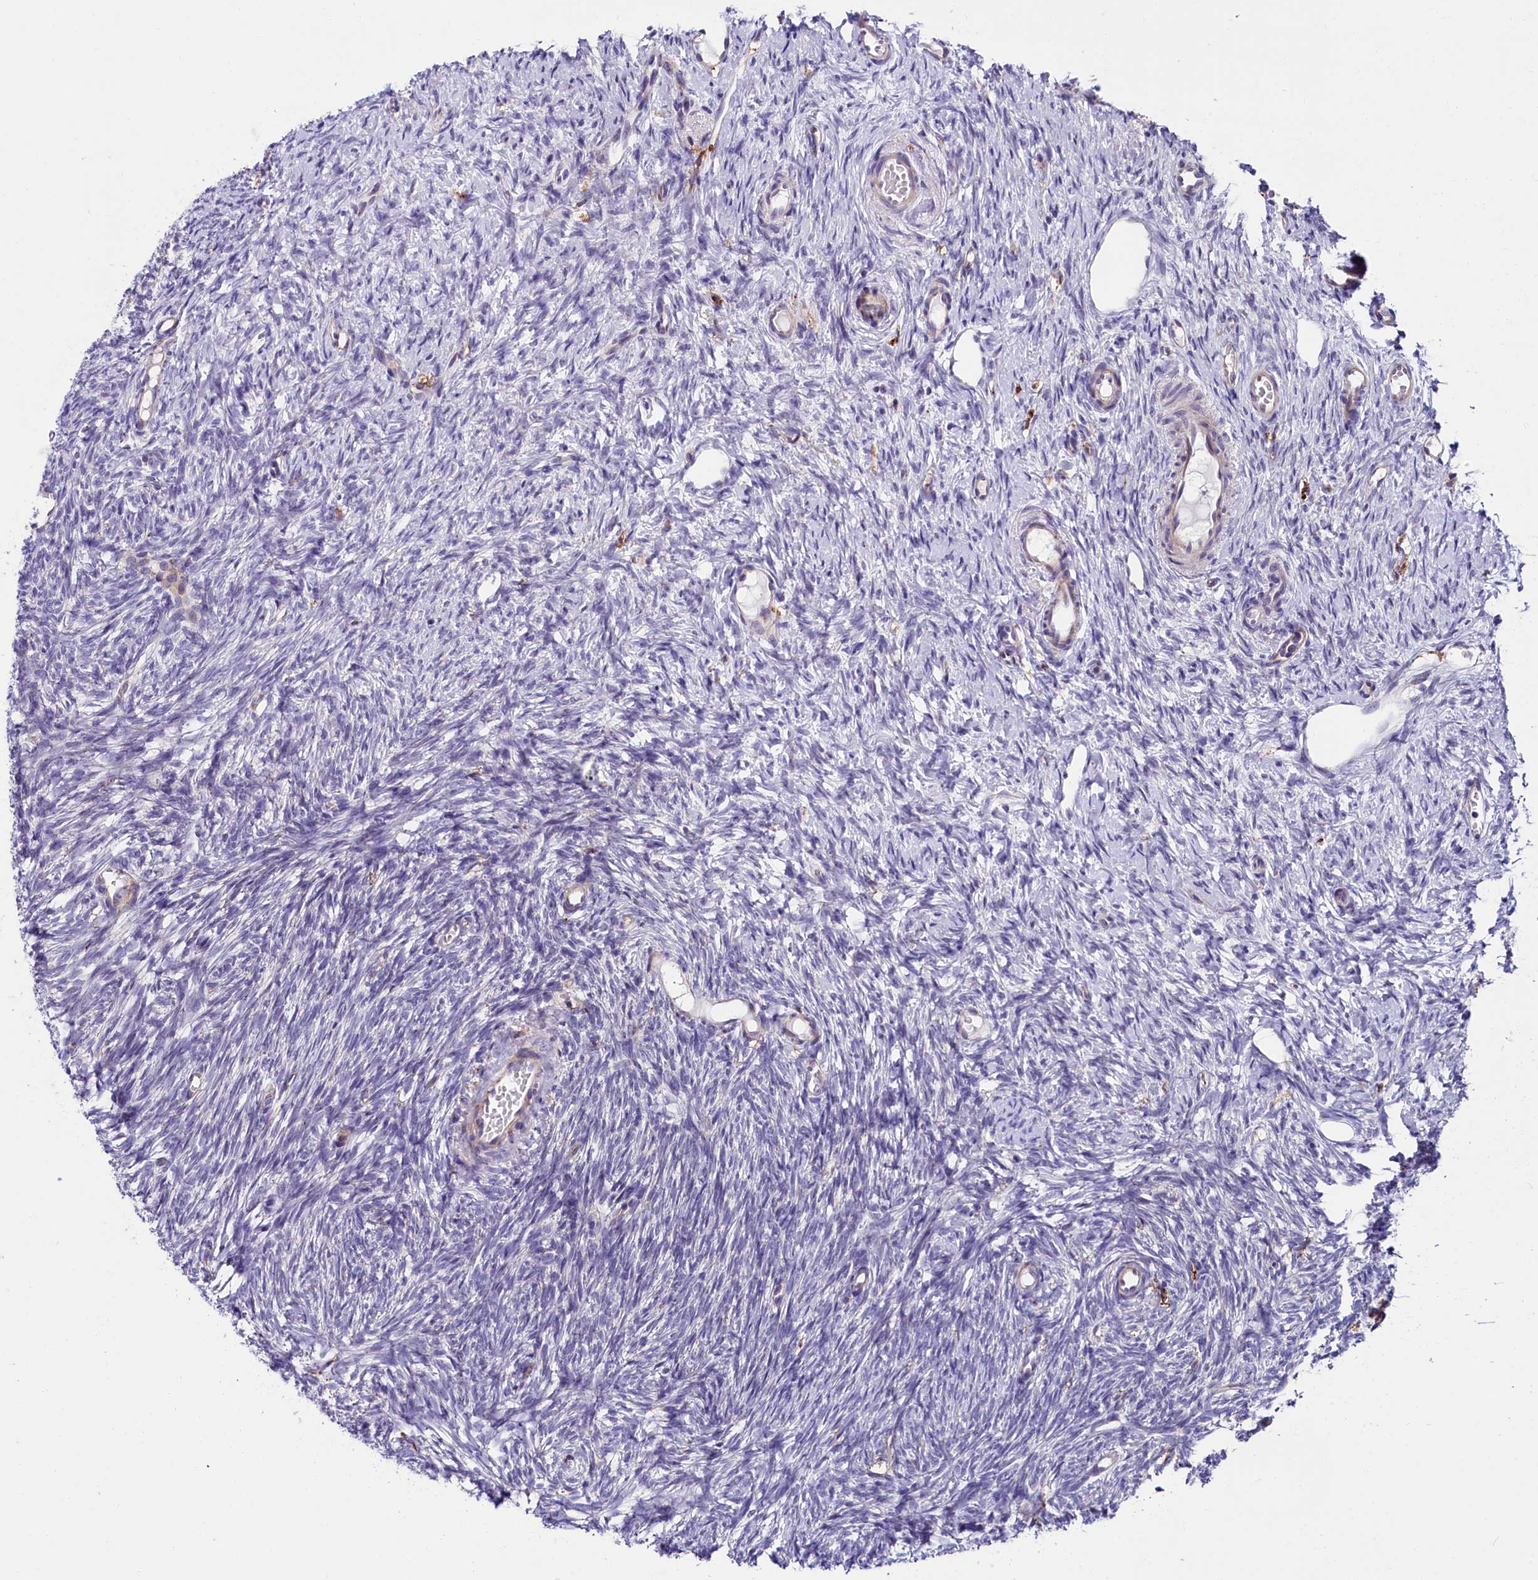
{"staining": {"intensity": "negative", "quantity": "none", "location": "none"}, "tissue": "ovary", "cell_type": "Follicle cells", "image_type": "normal", "snomed": [{"axis": "morphology", "description": "Normal tissue, NOS"}, {"axis": "topography", "description": "Ovary"}], "caption": "Unremarkable ovary was stained to show a protein in brown. There is no significant staining in follicle cells. (Immunohistochemistry (ihc), brightfield microscopy, high magnification).", "gene": "IL20RA", "patient": {"sex": "female", "age": 51}}